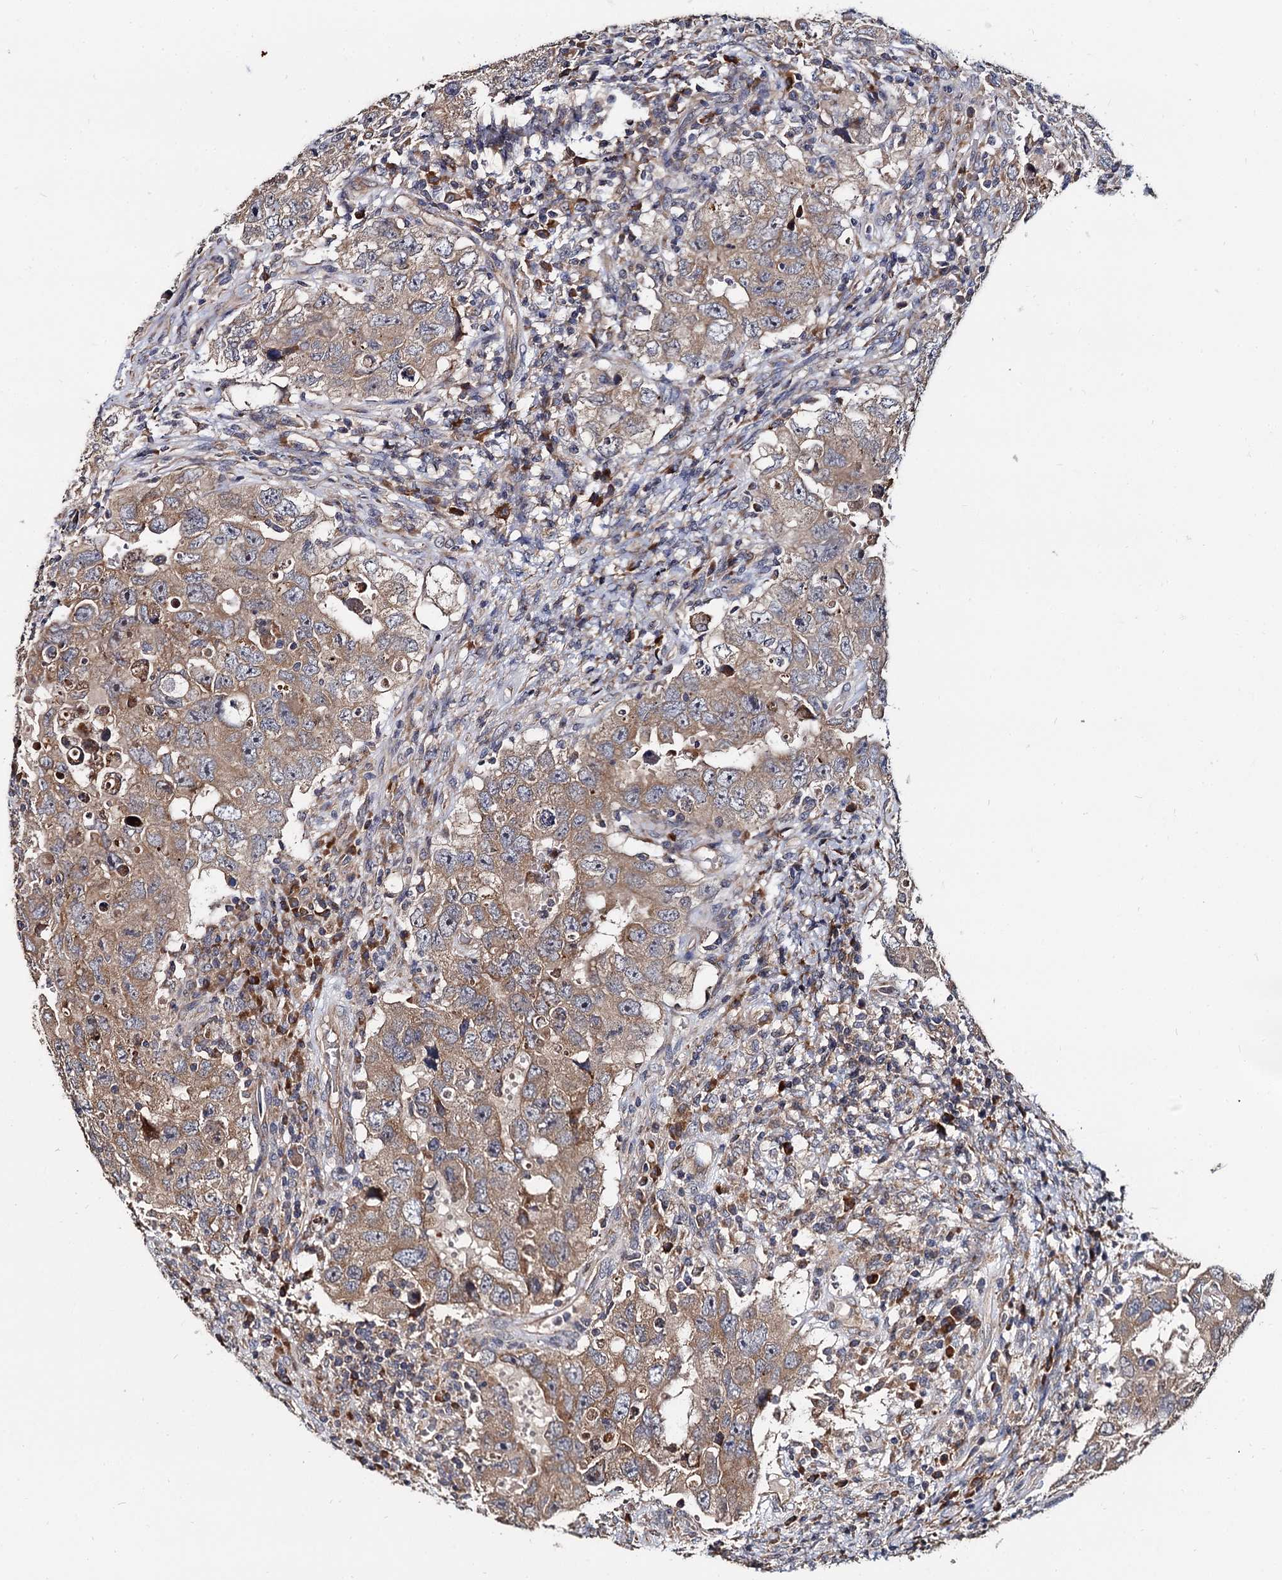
{"staining": {"intensity": "moderate", "quantity": ">75%", "location": "cytoplasmic/membranous"}, "tissue": "testis cancer", "cell_type": "Tumor cells", "image_type": "cancer", "snomed": [{"axis": "morphology", "description": "Carcinoma, Embryonal, NOS"}, {"axis": "topography", "description": "Testis"}], "caption": "DAB (3,3'-diaminobenzidine) immunohistochemical staining of testis cancer (embryonal carcinoma) displays moderate cytoplasmic/membranous protein expression in approximately >75% of tumor cells. (Brightfield microscopy of DAB IHC at high magnification).", "gene": "WWC3", "patient": {"sex": "male", "age": 26}}